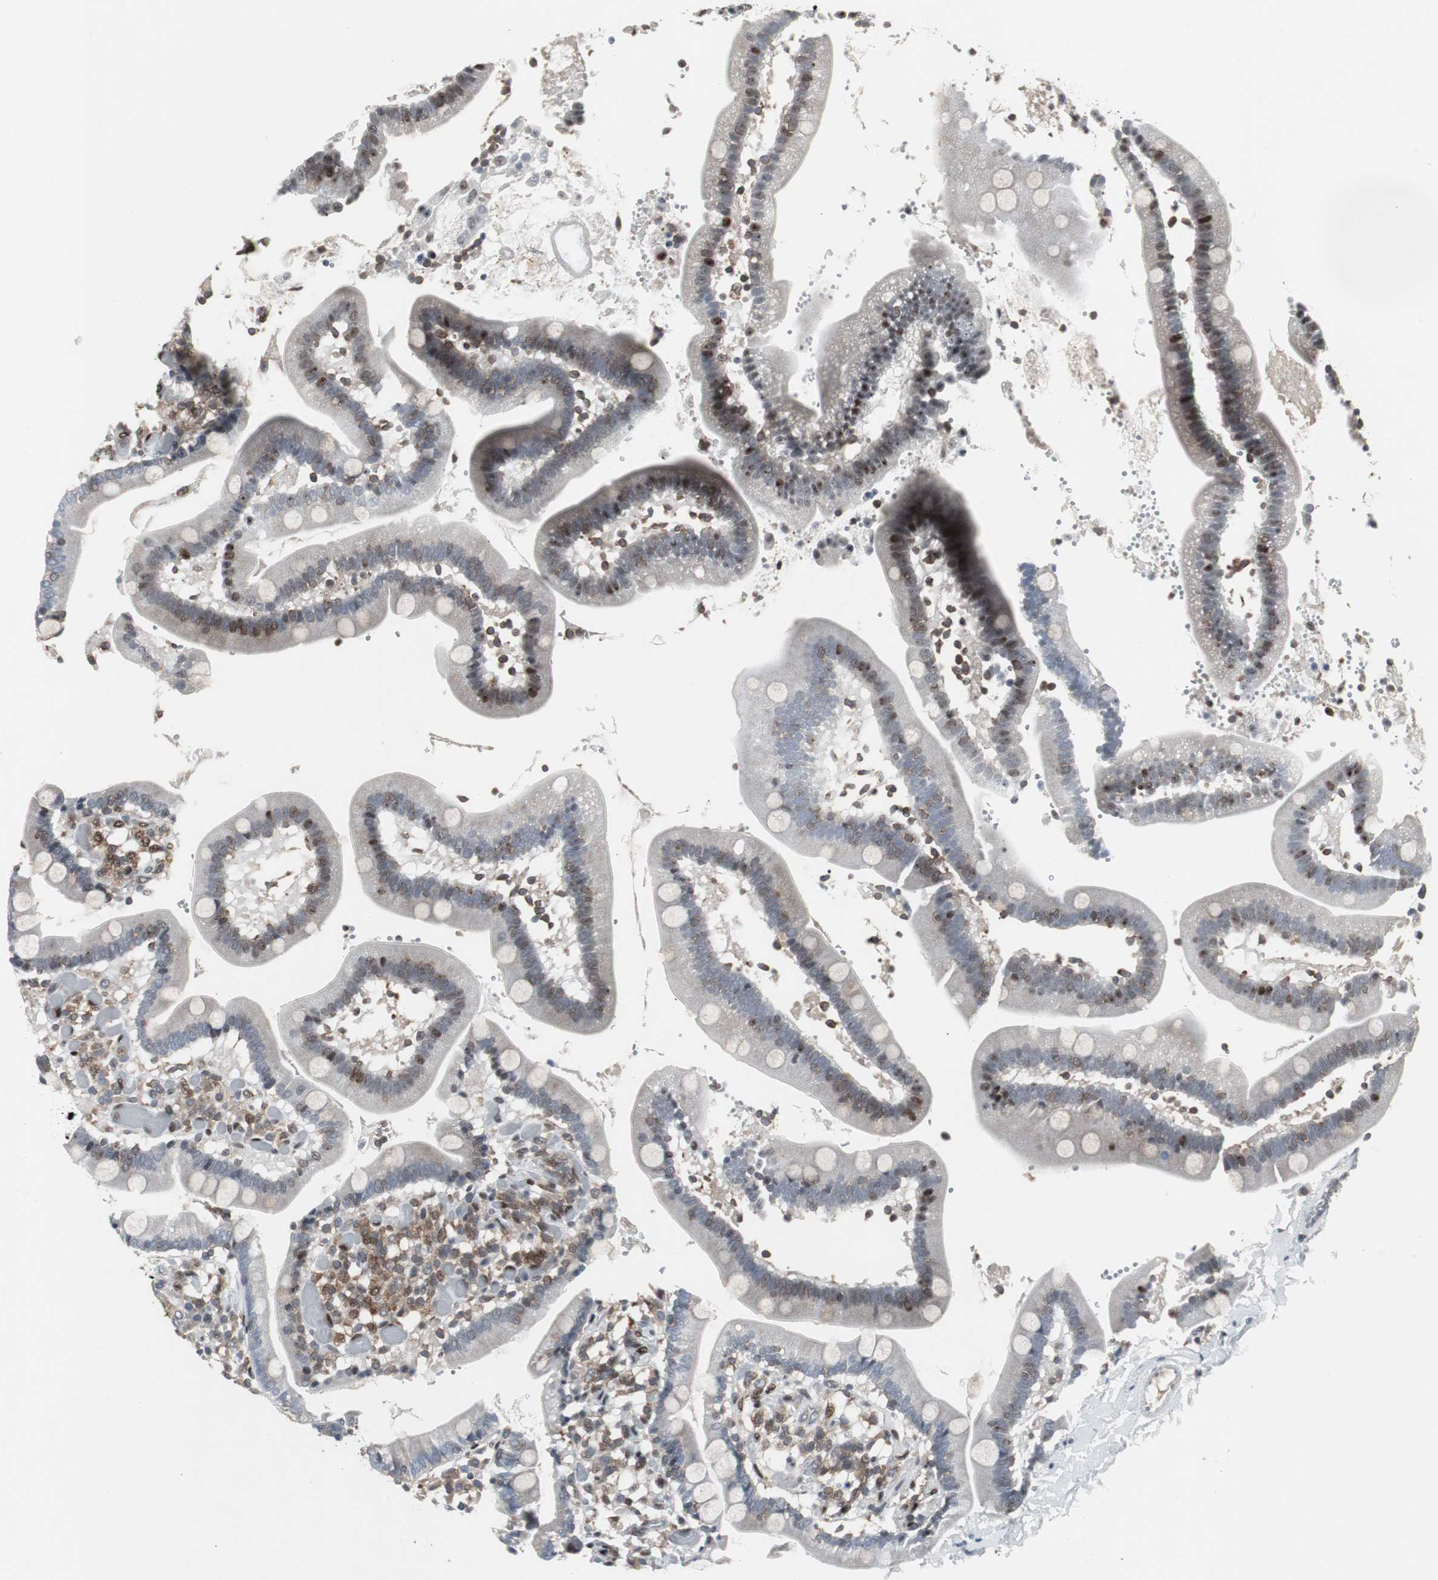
{"staining": {"intensity": "moderate", "quantity": "<25%", "location": "nuclear"}, "tissue": "duodenum", "cell_type": "Glandular cells", "image_type": "normal", "snomed": [{"axis": "morphology", "description": "Normal tissue, NOS"}, {"axis": "topography", "description": "Duodenum"}], "caption": "The histopathology image demonstrates immunohistochemical staining of normal duodenum. There is moderate nuclear expression is seen in approximately <25% of glandular cells.", "gene": "GRK2", "patient": {"sex": "male", "age": 66}}